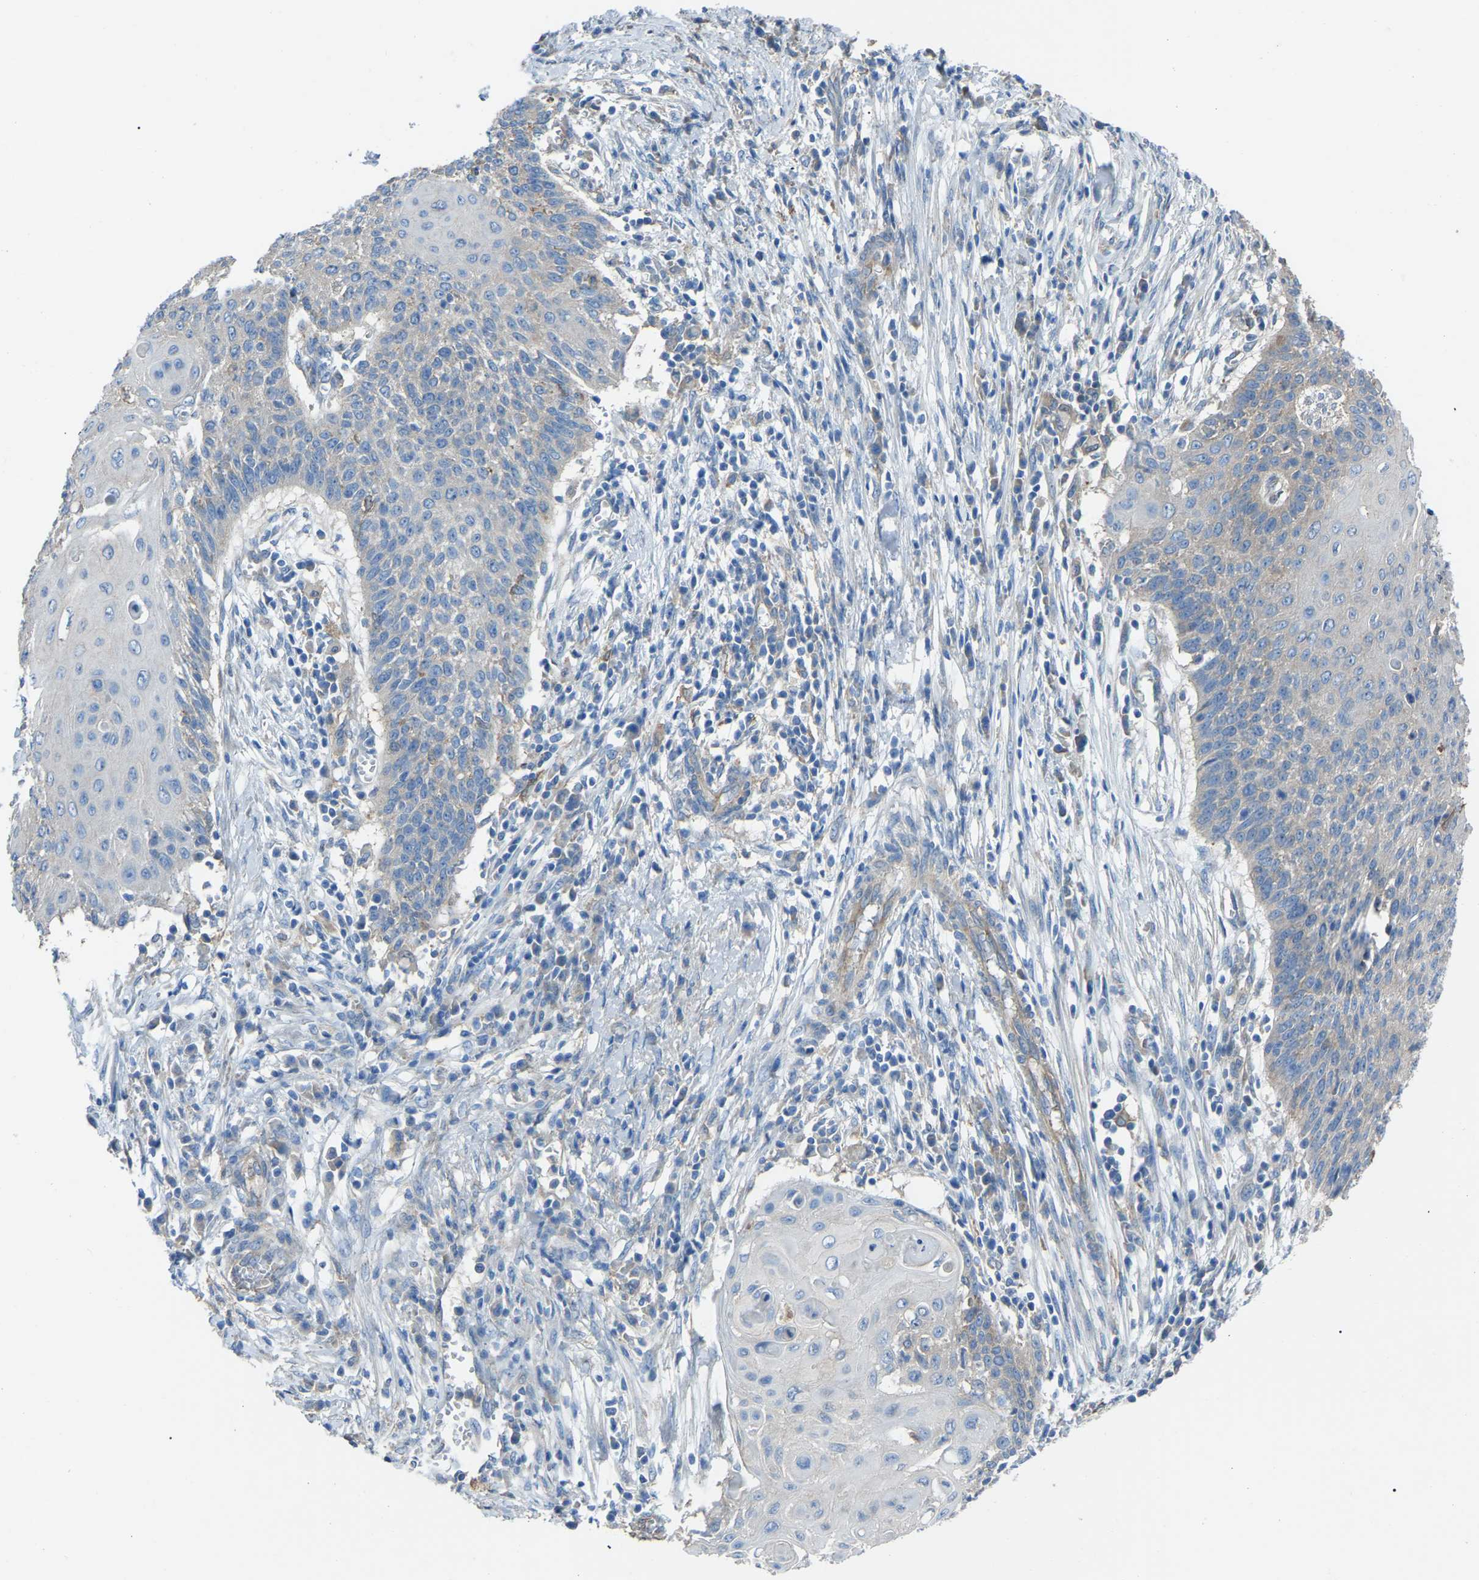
{"staining": {"intensity": "negative", "quantity": "none", "location": "none"}, "tissue": "cervical cancer", "cell_type": "Tumor cells", "image_type": "cancer", "snomed": [{"axis": "morphology", "description": "Squamous cell carcinoma, NOS"}, {"axis": "topography", "description": "Cervix"}], "caption": "Photomicrograph shows no significant protein expression in tumor cells of cervical squamous cell carcinoma. (Stains: DAB IHC with hematoxylin counter stain, Microscopy: brightfield microscopy at high magnification).", "gene": "AIMP1", "patient": {"sex": "female", "age": 39}}